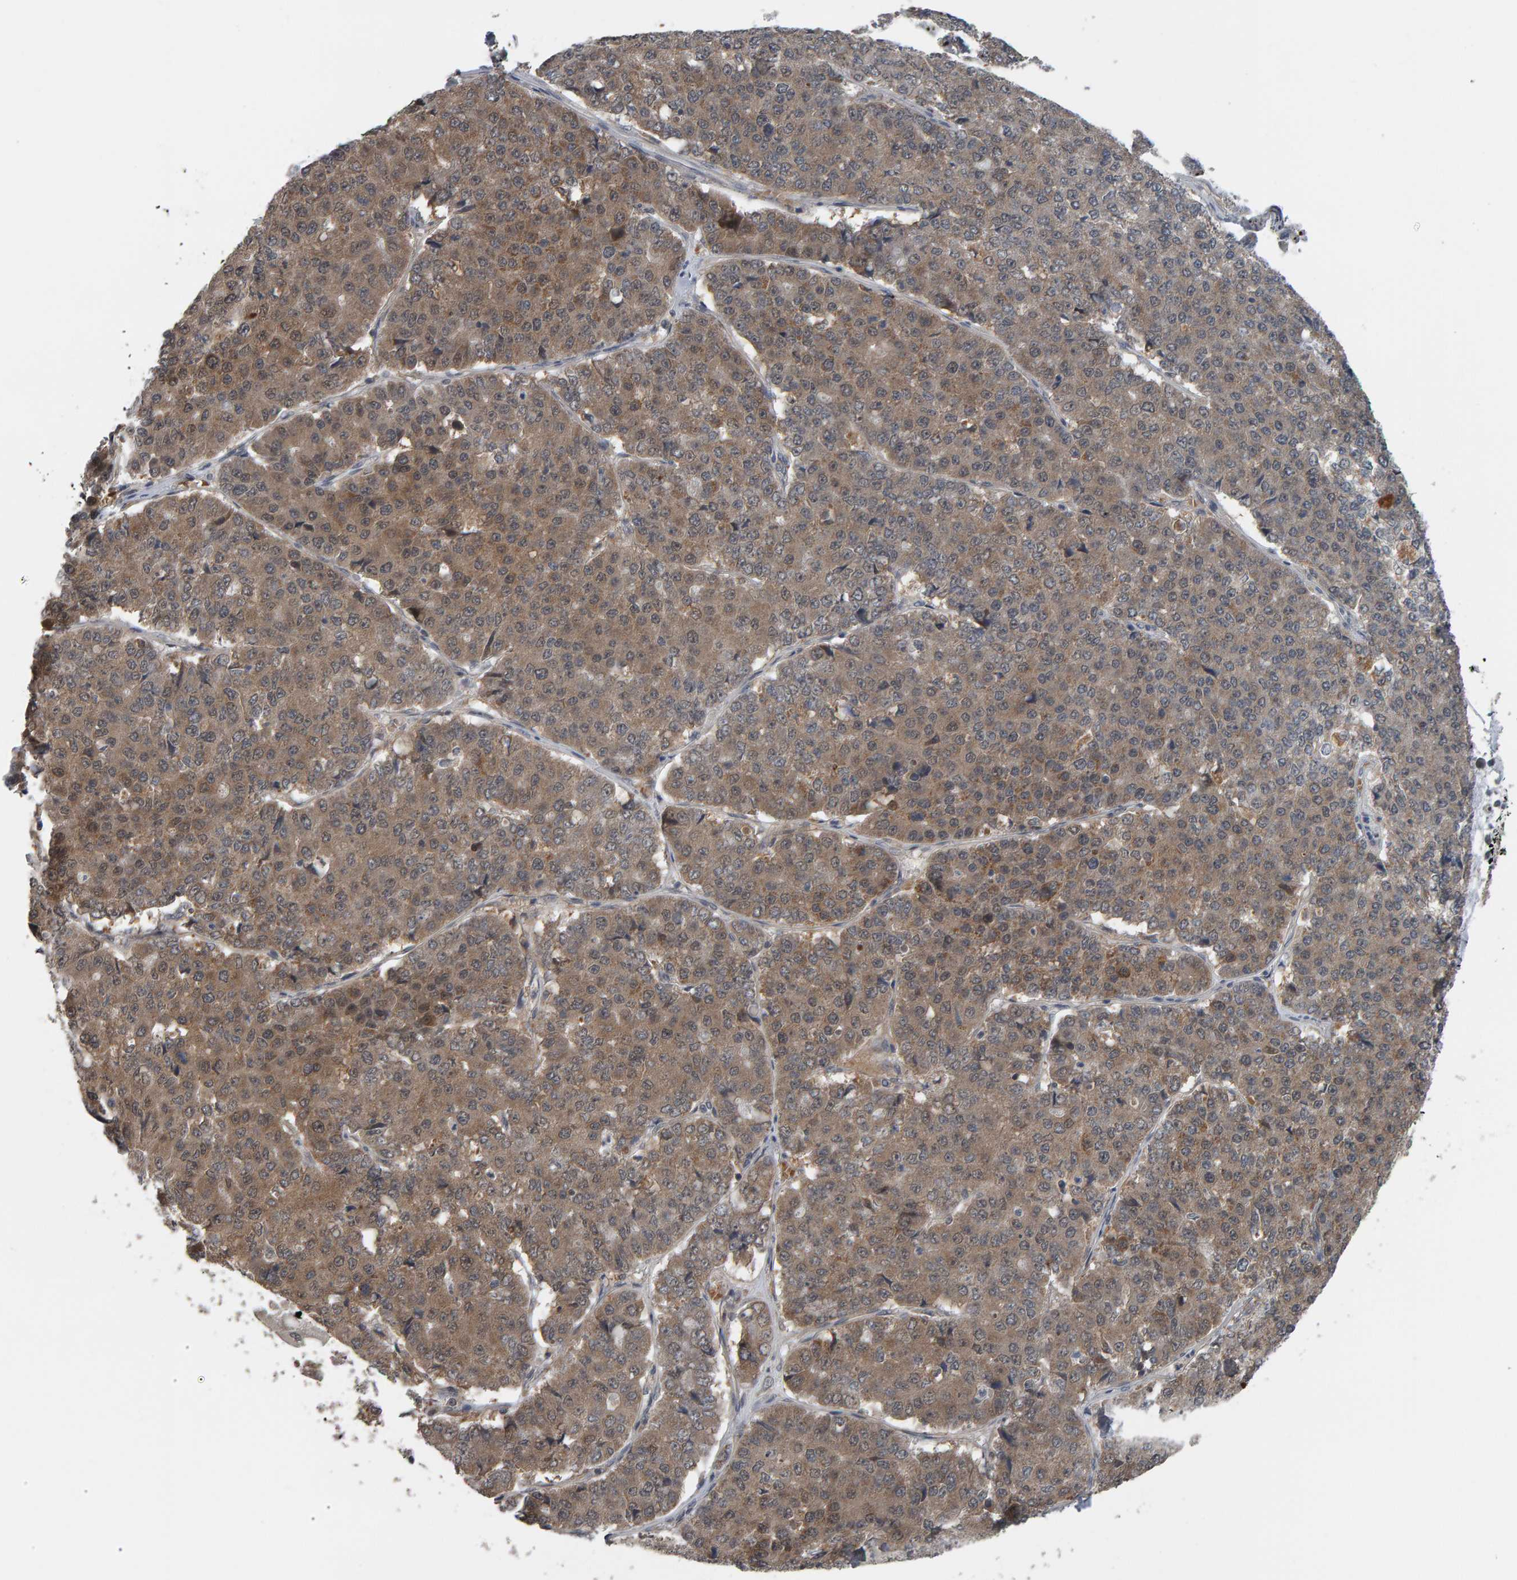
{"staining": {"intensity": "weak", "quantity": "25%-75%", "location": "cytoplasmic/membranous"}, "tissue": "pancreatic cancer", "cell_type": "Tumor cells", "image_type": "cancer", "snomed": [{"axis": "morphology", "description": "Adenocarcinoma, NOS"}, {"axis": "topography", "description": "Pancreas"}], "caption": "High-power microscopy captured an IHC micrograph of pancreatic adenocarcinoma, revealing weak cytoplasmic/membranous staining in approximately 25%-75% of tumor cells. (Brightfield microscopy of DAB IHC at high magnification).", "gene": "COASY", "patient": {"sex": "male", "age": 50}}